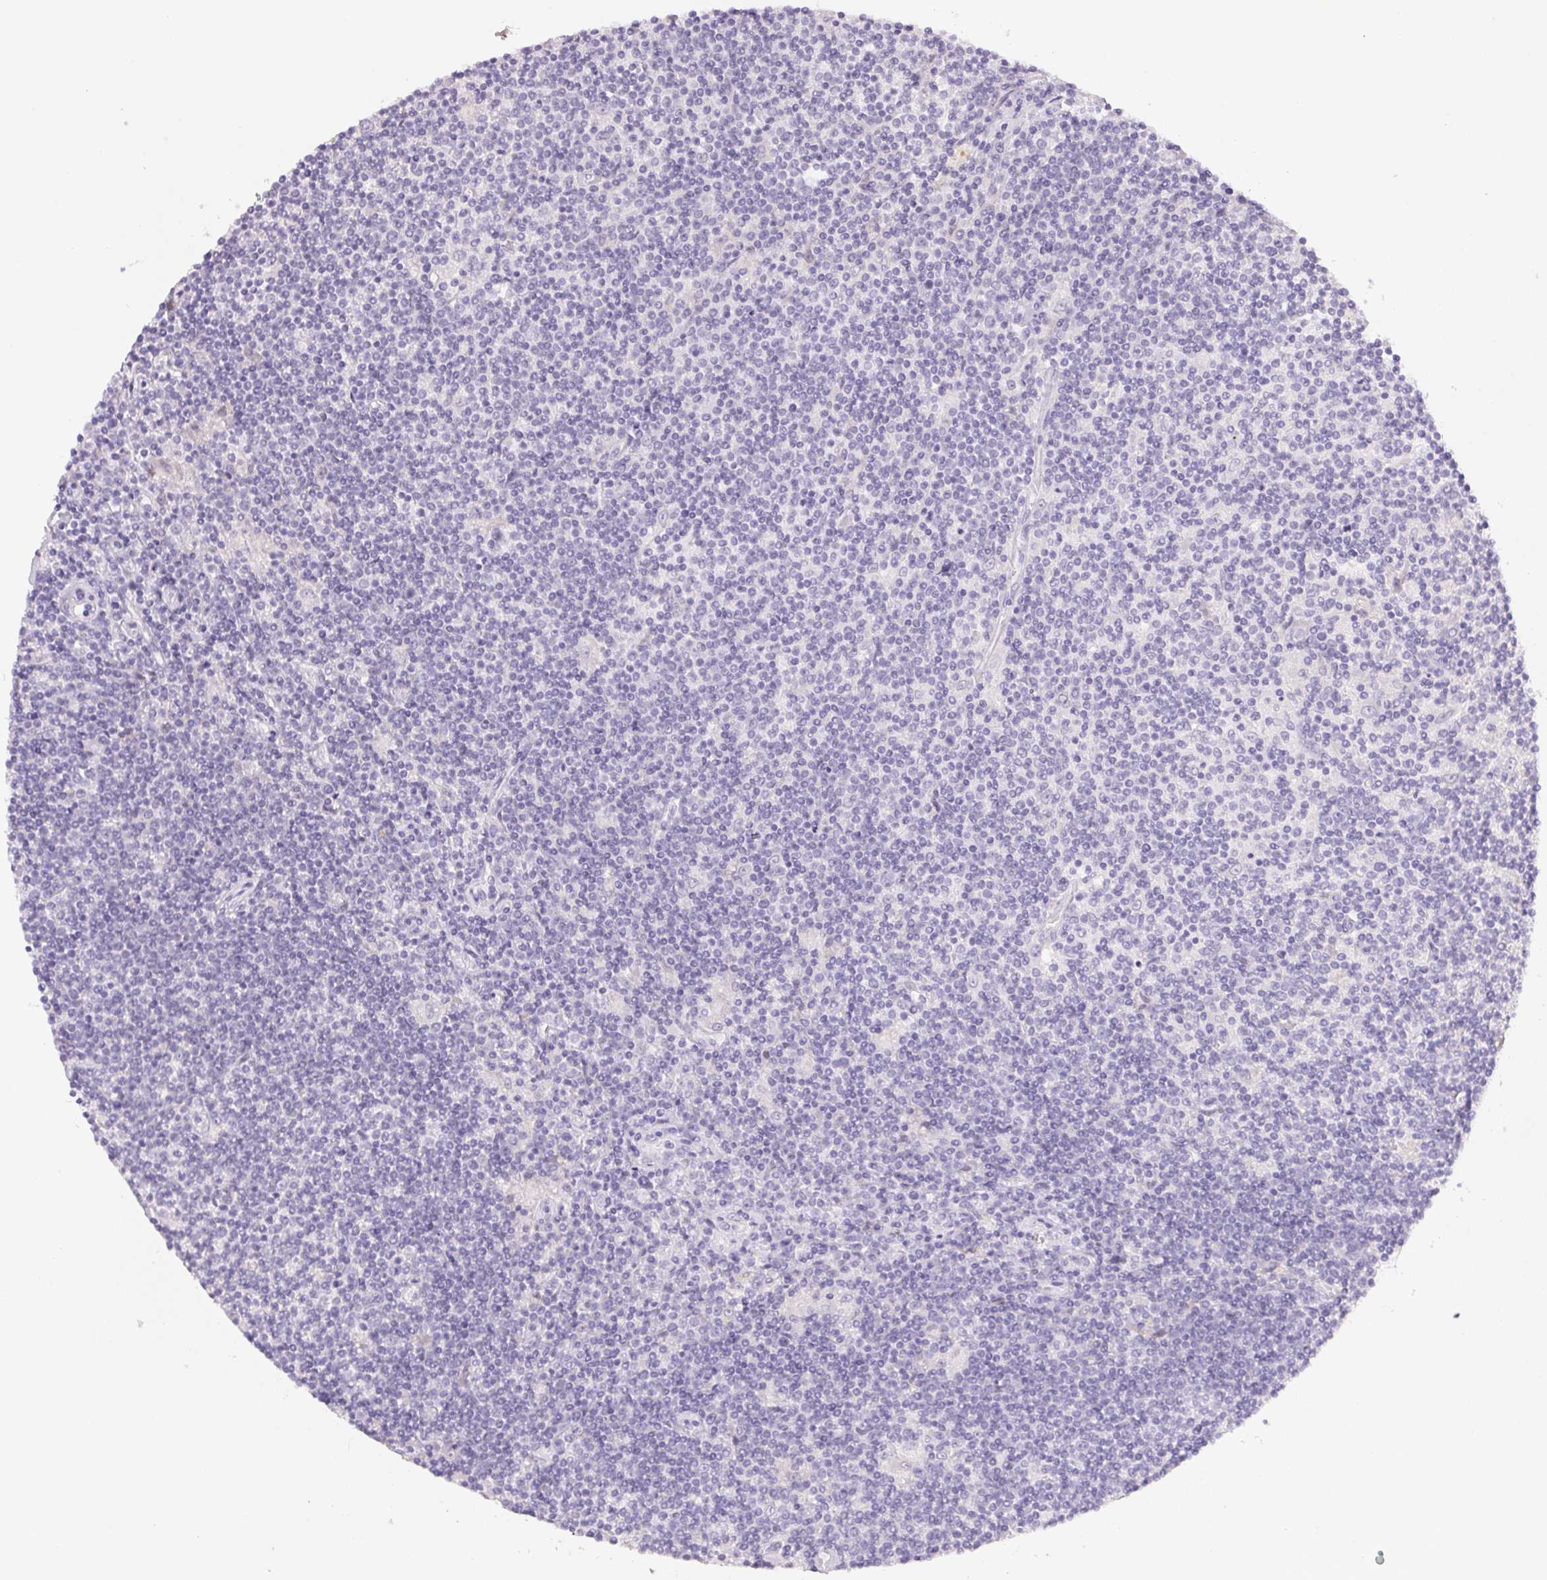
{"staining": {"intensity": "negative", "quantity": "none", "location": "none"}, "tissue": "lymphoma", "cell_type": "Tumor cells", "image_type": "cancer", "snomed": [{"axis": "morphology", "description": "Hodgkin's disease, NOS"}, {"axis": "topography", "description": "Lymph node"}], "caption": "The immunohistochemistry histopathology image has no significant expression in tumor cells of lymphoma tissue. (DAB (3,3'-diaminobenzidine) immunohistochemistry visualized using brightfield microscopy, high magnification).", "gene": "BPIFB2", "patient": {"sex": "male", "age": 40}}